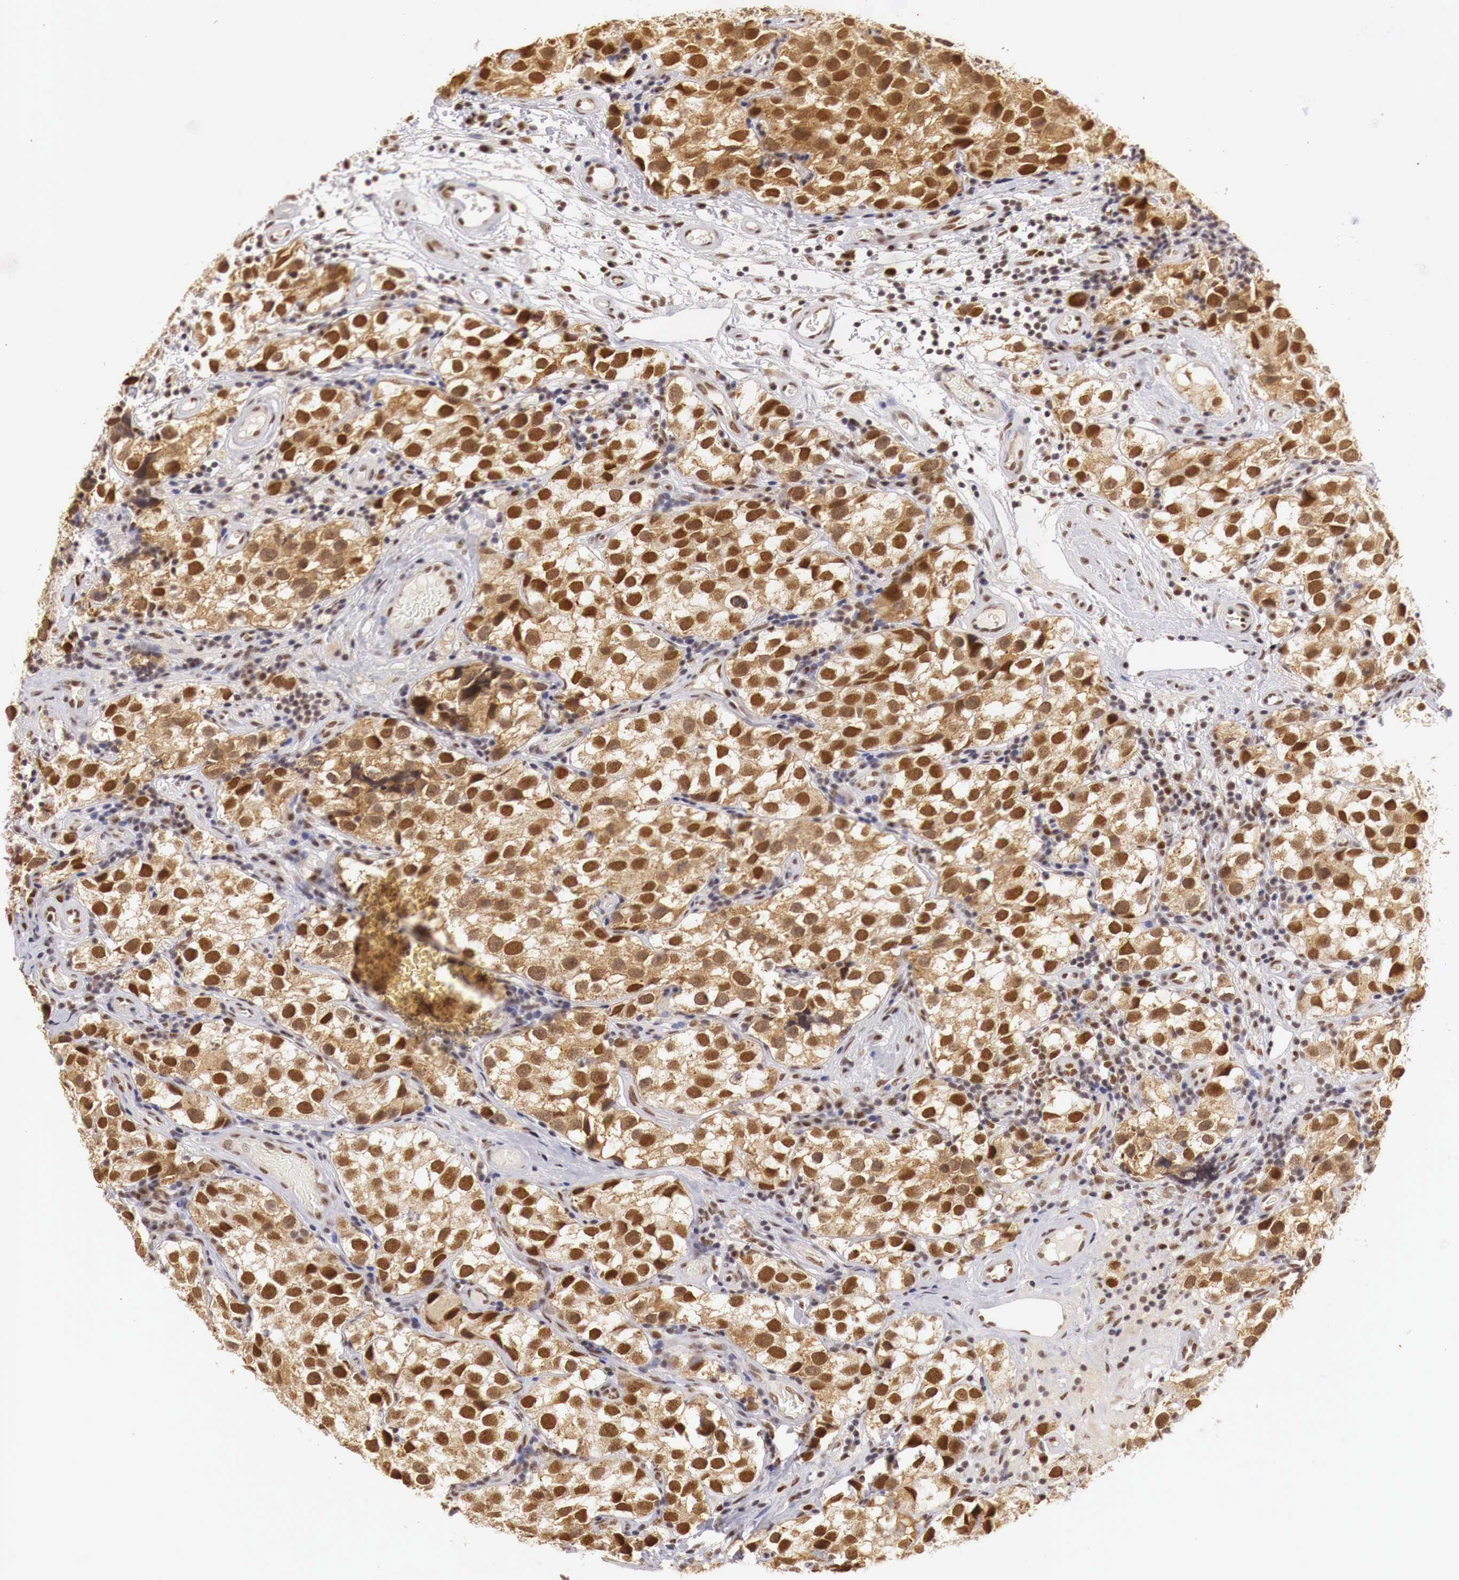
{"staining": {"intensity": "strong", "quantity": ">75%", "location": "cytoplasmic/membranous,nuclear"}, "tissue": "testis cancer", "cell_type": "Tumor cells", "image_type": "cancer", "snomed": [{"axis": "morphology", "description": "Seminoma, NOS"}, {"axis": "topography", "description": "Testis"}], "caption": "A histopathology image of human testis seminoma stained for a protein reveals strong cytoplasmic/membranous and nuclear brown staining in tumor cells.", "gene": "GPKOW", "patient": {"sex": "male", "age": 39}}